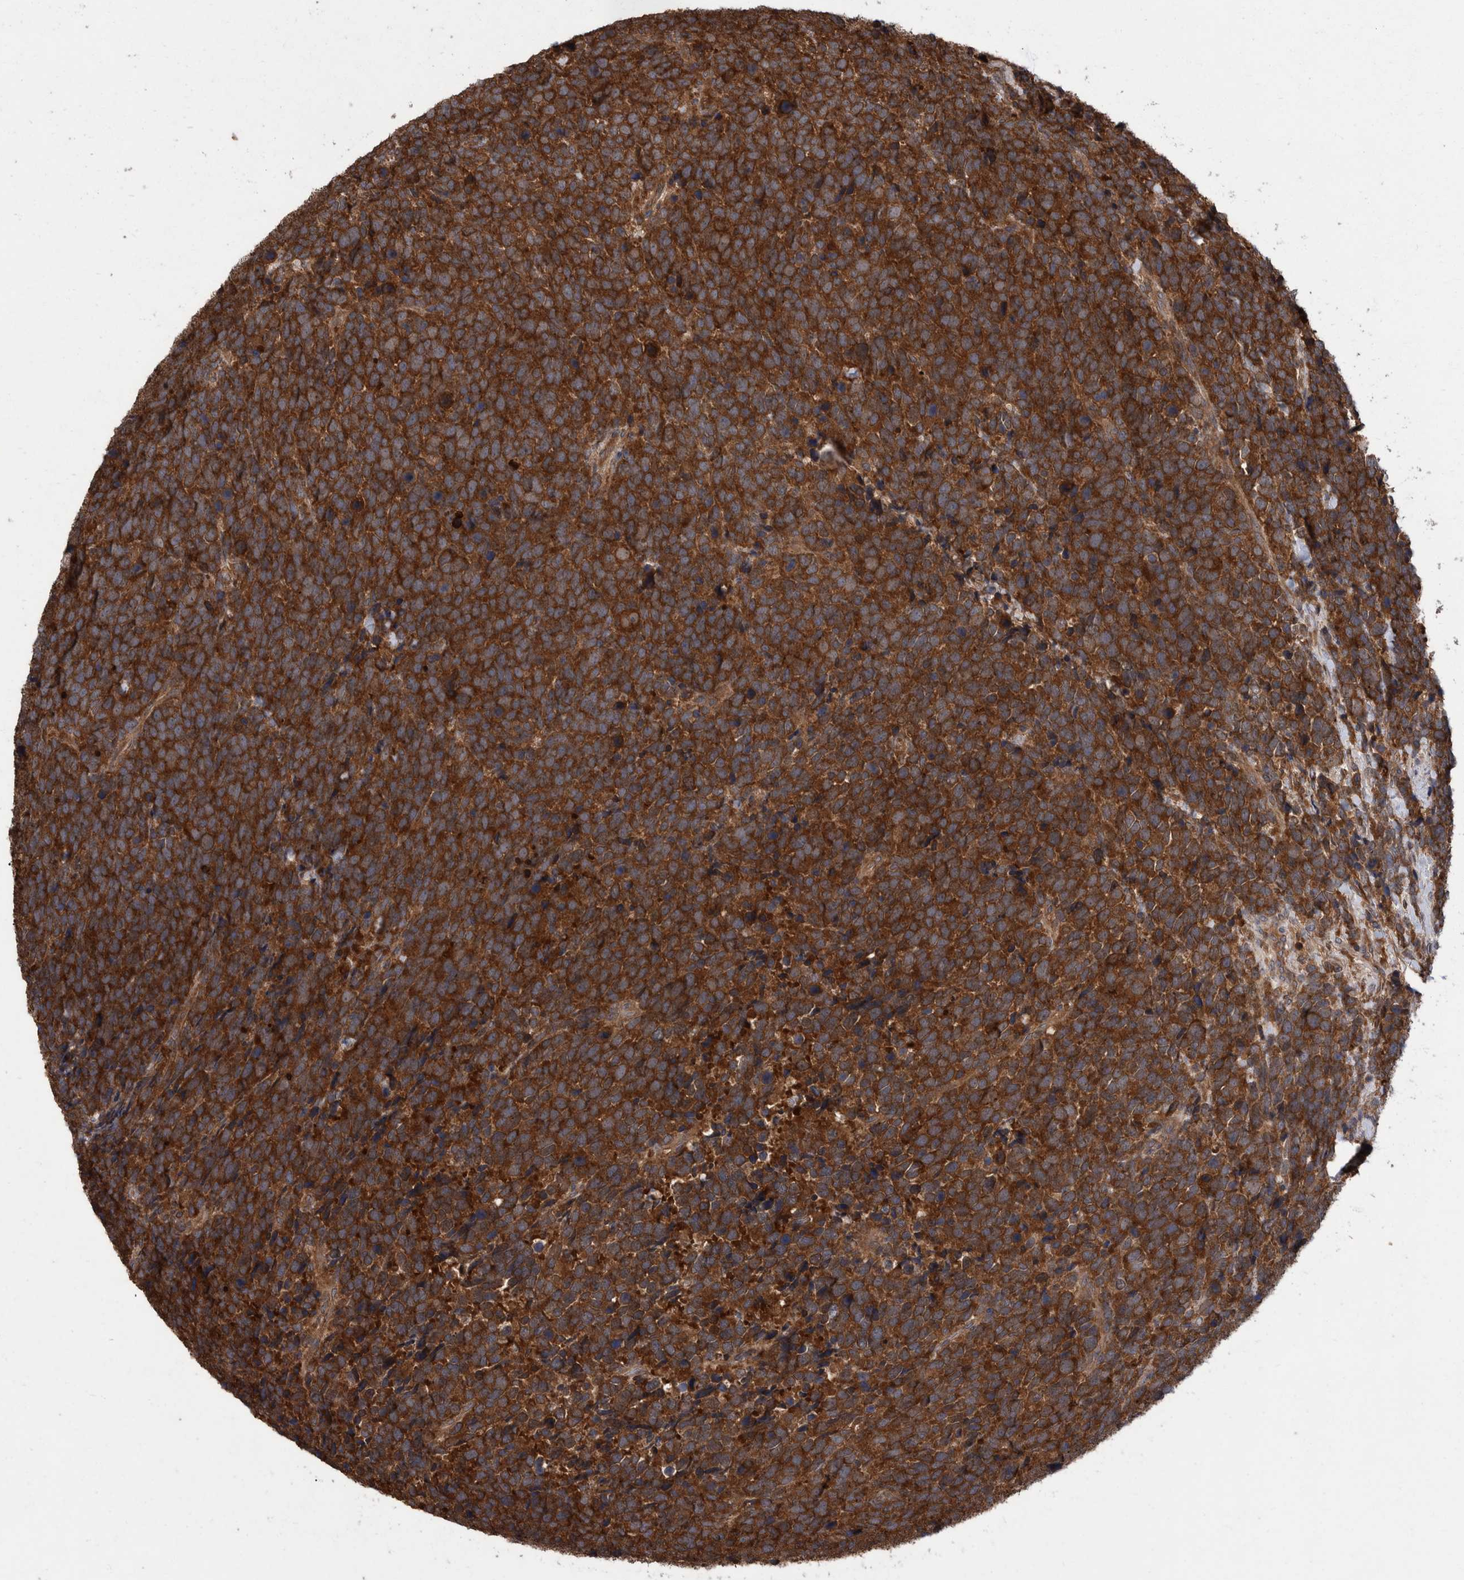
{"staining": {"intensity": "strong", "quantity": ">75%", "location": "cytoplasmic/membranous"}, "tissue": "urothelial cancer", "cell_type": "Tumor cells", "image_type": "cancer", "snomed": [{"axis": "morphology", "description": "Urothelial carcinoma, High grade"}, {"axis": "topography", "description": "Urinary bladder"}], "caption": "Immunohistochemical staining of urothelial cancer shows high levels of strong cytoplasmic/membranous expression in about >75% of tumor cells. The staining was performed using DAB to visualize the protein expression in brown, while the nuclei were stained in blue with hematoxylin (Magnification: 20x).", "gene": "VBP1", "patient": {"sex": "female", "age": 82}}